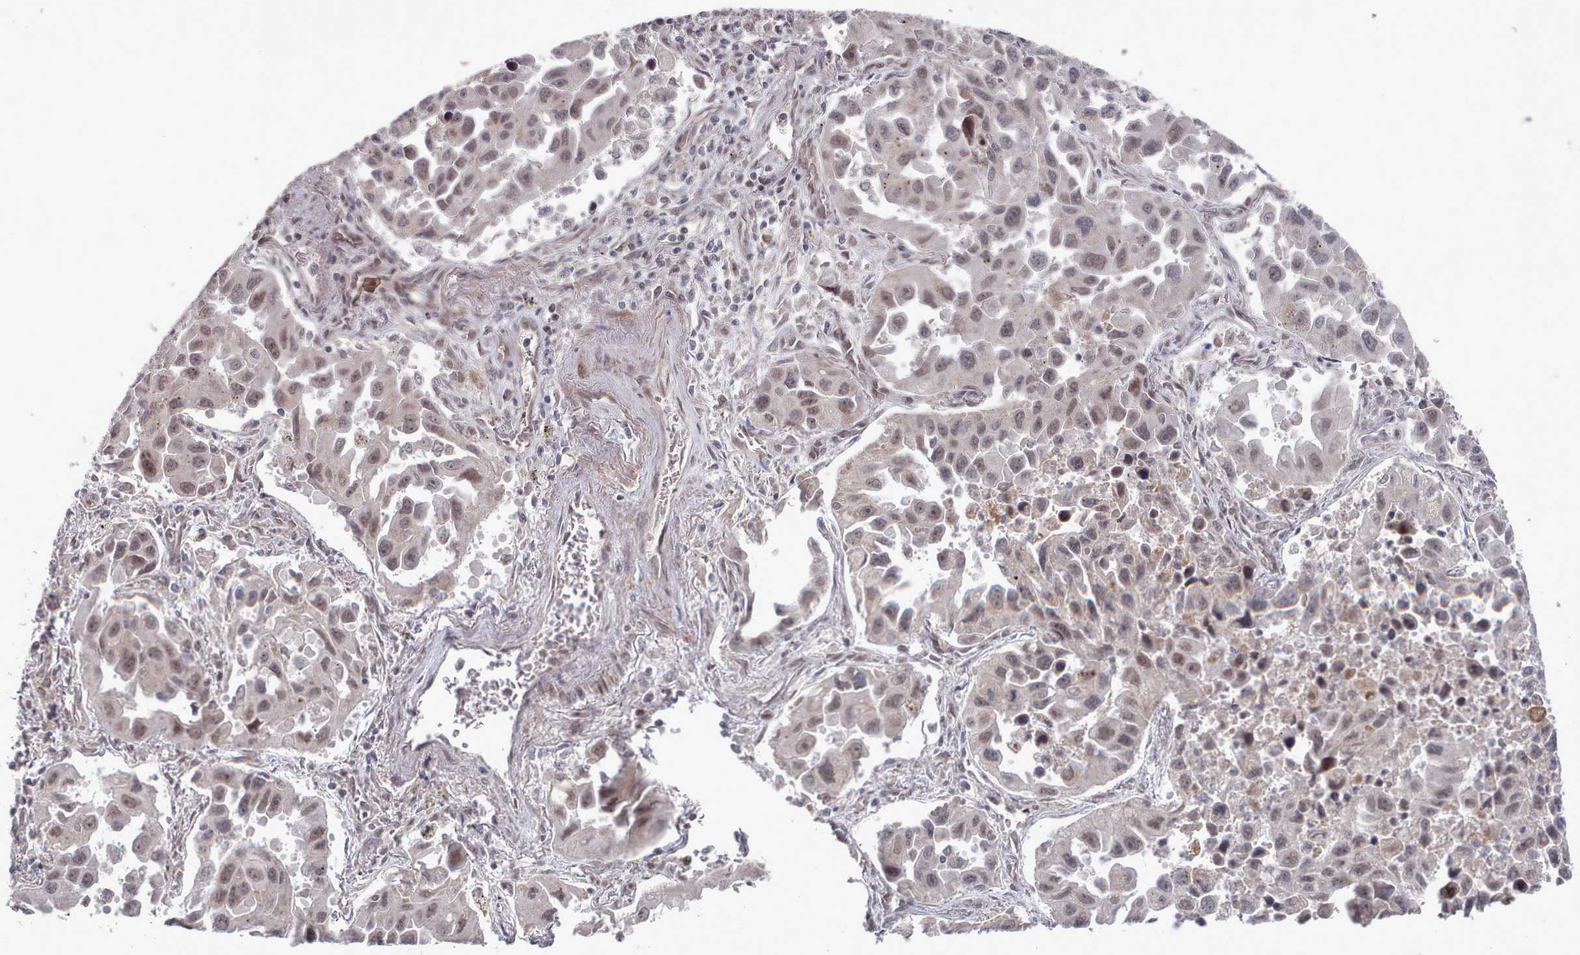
{"staining": {"intensity": "weak", "quantity": "25%-75%", "location": "nuclear"}, "tissue": "lung cancer", "cell_type": "Tumor cells", "image_type": "cancer", "snomed": [{"axis": "morphology", "description": "Adenocarcinoma, NOS"}, {"axis": "topography", "description": "Lung"}], "caption": "Immunohistochemistry (IHC) staining of lung cancer, which displays low levels of weak nuclear positivity in approximately 25%-75% of tumor cells indicating weak nuclear protein expression. The staining was performed using DAB (3,3'-diaminobenzidine) (brown) for protein detection and nuclei were counterstained in hematoxylin (blue).", "gene": "CPSF4", "patient": {"sex": "male", "age": 66}}